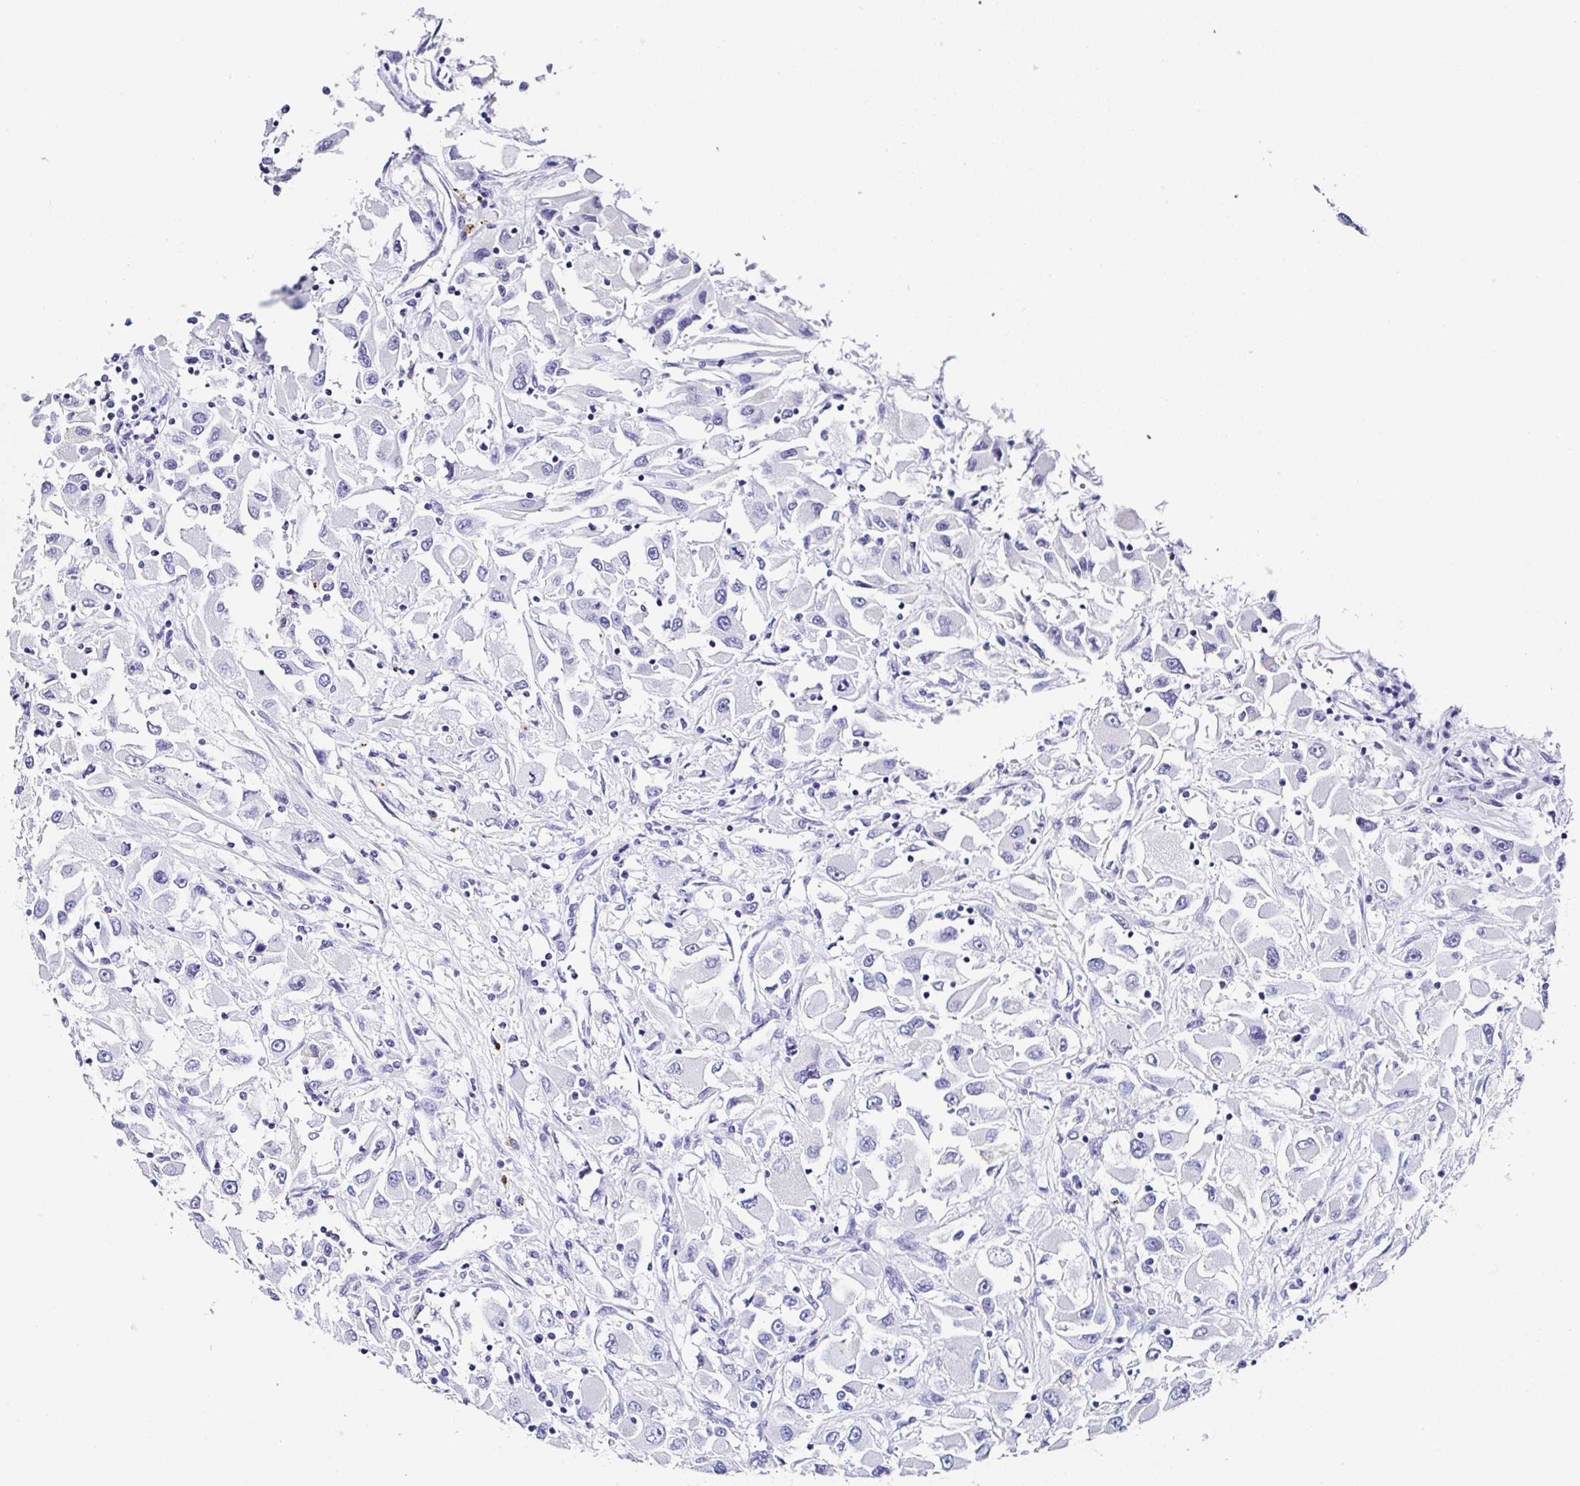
{"staining": {"intensity": "negative", "quantity": "none", "location": "none"}, "tissue": "renal cancer", "cell_type": "Tumor cells", "image_type": "cancer", "snomed": [{"axis": "morphology", "description": "Adenocarcinoma, NOS"}, {"axis": "topography", "description": "Kidney"}], "caption": "The image reveals no staining of tumor cells in renal adenocarcinoma.", "gene": "TMPRSS11E", "patient": {"sex": "female", "age": 52}}